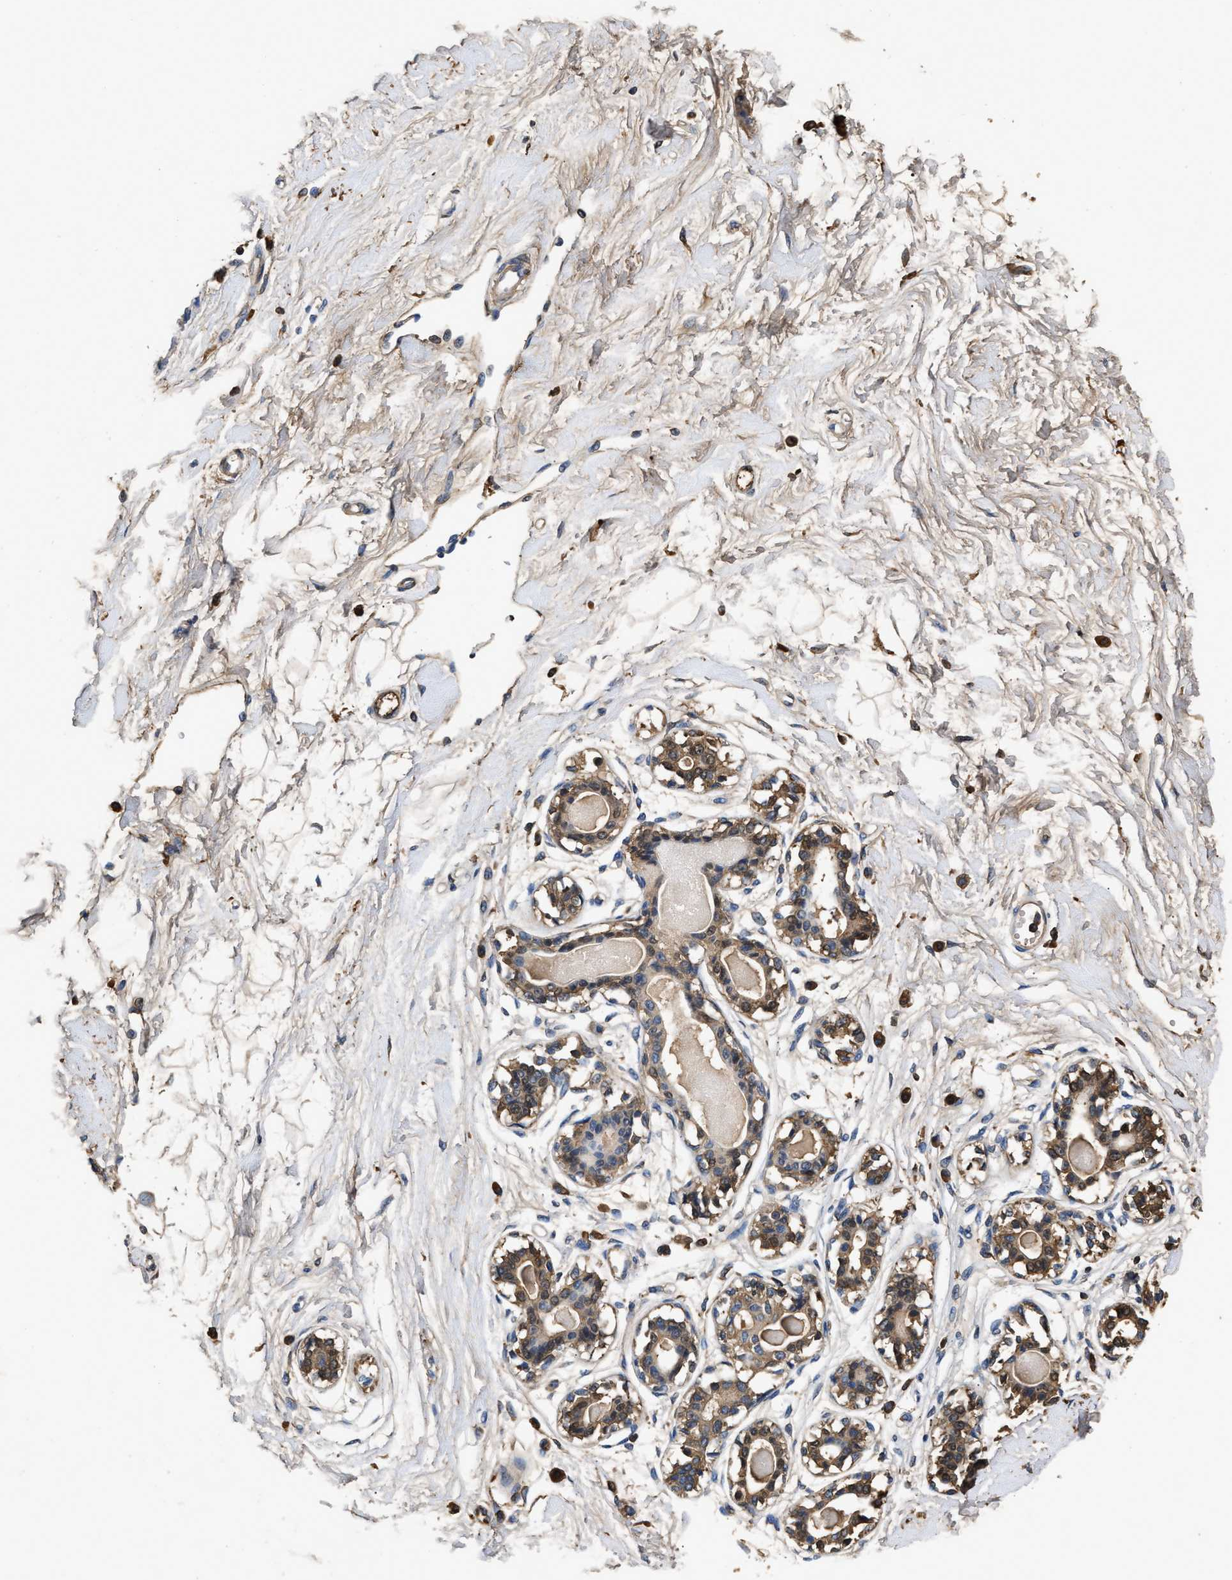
{"staining": {"intensity": "moderate", "quantity": ">75%", "location": "cytoplasmic/membranous,nuclear"}, "tissue": "breast", "cell_type": "Adipocytes", "image_type": "normal", "snomed": [{"axis": "morphology", "description": "Normal tissue, NOS"}, {"axis": "topography", "description": "Breast"}], "caption": "Moderate cytoplasmic/membranous,nuclear protein staining is appreciated in about >75% of adipocytes in breast.", "gene": "C3", "patient": {"sex": "female", "age": 45}}